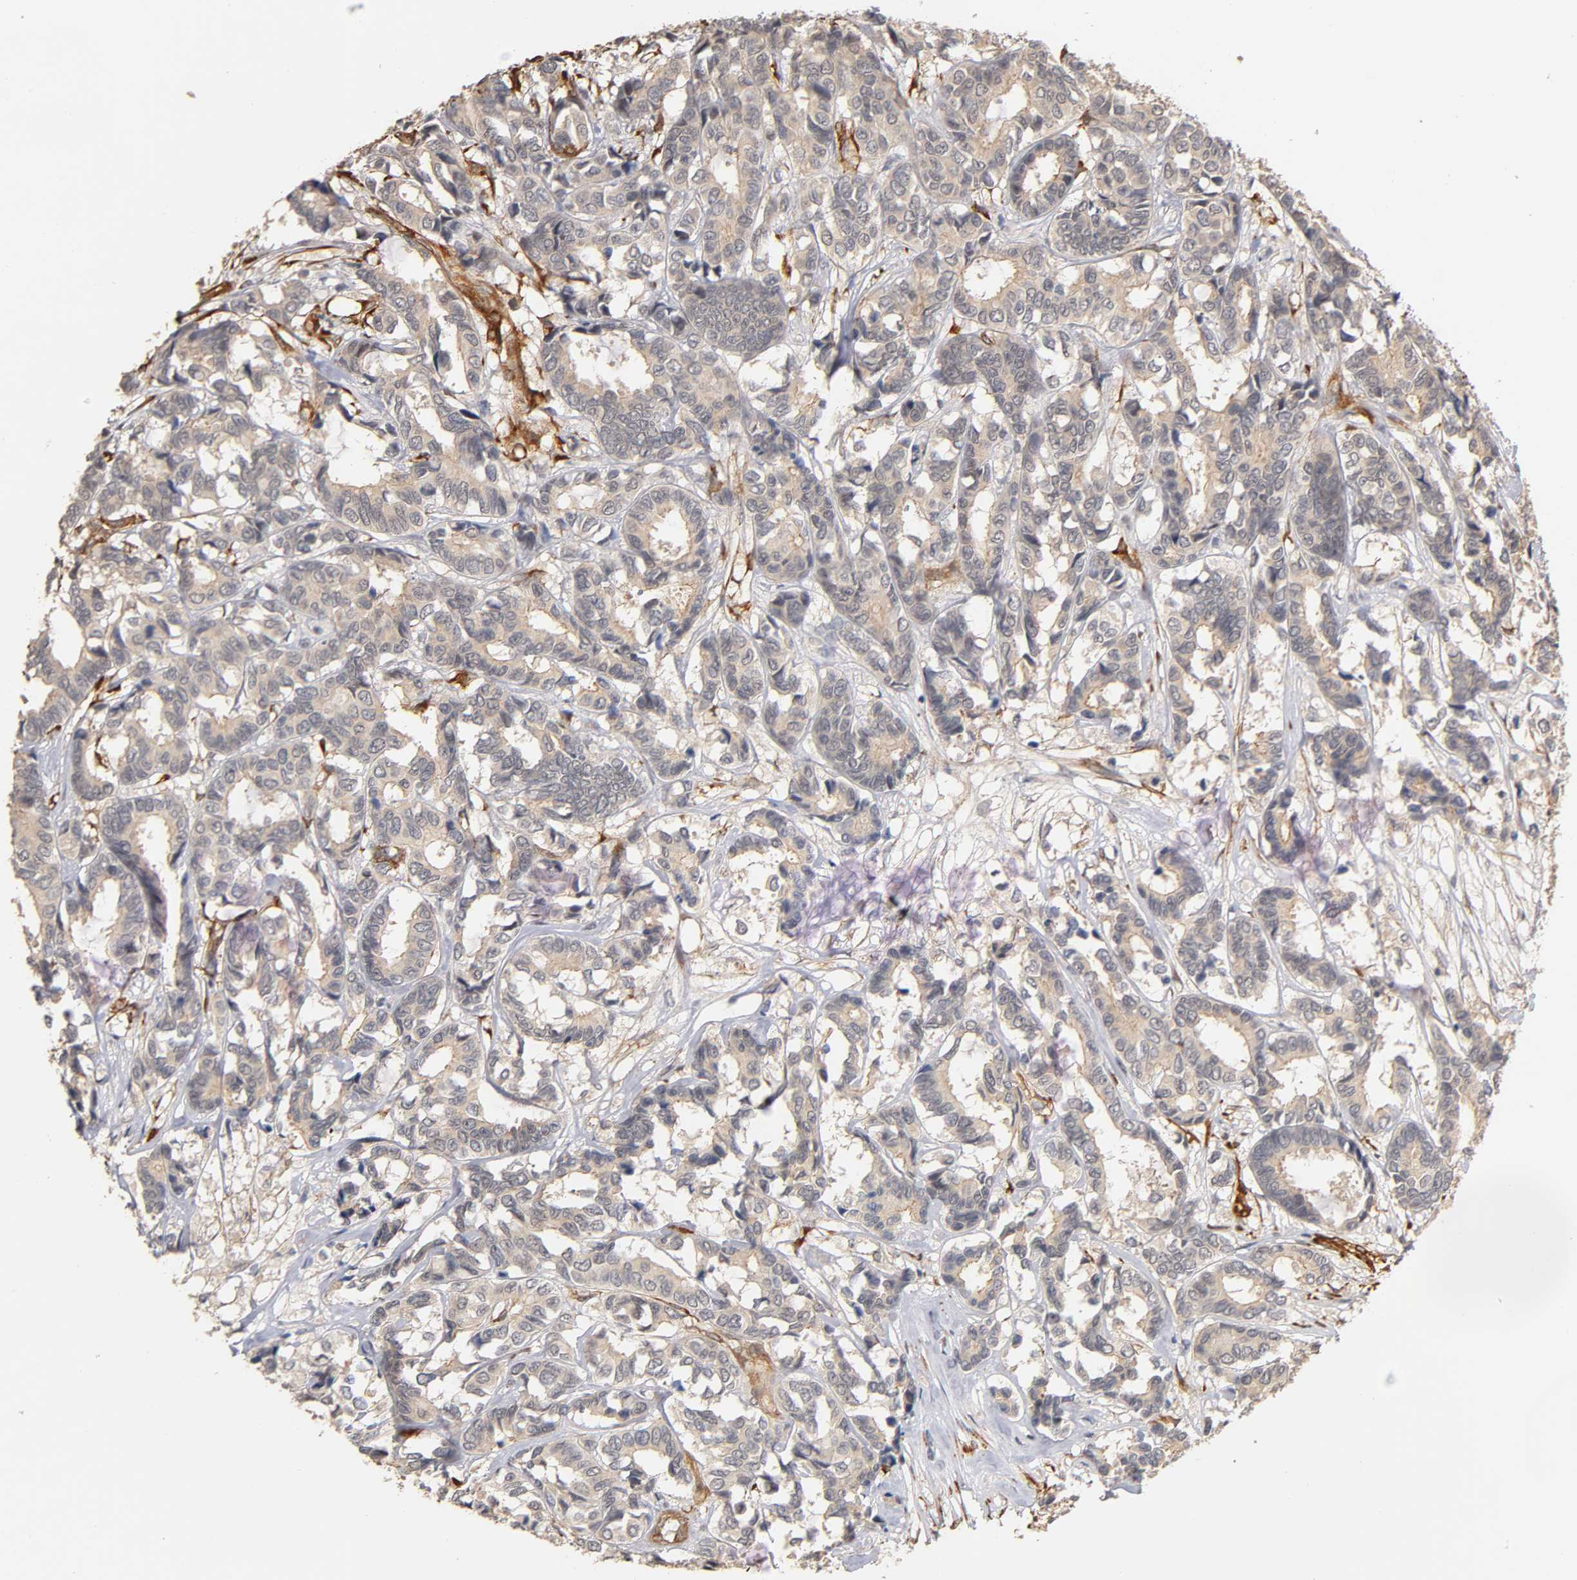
{"staining": {"intensity": "weak", "quantity": "25%-75%", "location": "cytoplasmic/membranous"}, "tissue": "breast cancer", "cell_type": "Tumor cells", "image_type": "cancer", "snomed": [{"axis": "morphology", "description": "Duct carcinoma"}, {"axis": "topography", "description": "Breast"}], "caption": "Immunohistochemistry (IHC) (DAB (3,3'-diaminobenzidine)) staining of human invasive ductal carcinoma (breast) shows weak cytoplasmic/membranous protein positivity in about 25%-75% of tumor cells.", "gene": "LAMB1", "patient": {"sex": "female", "age": 87}}